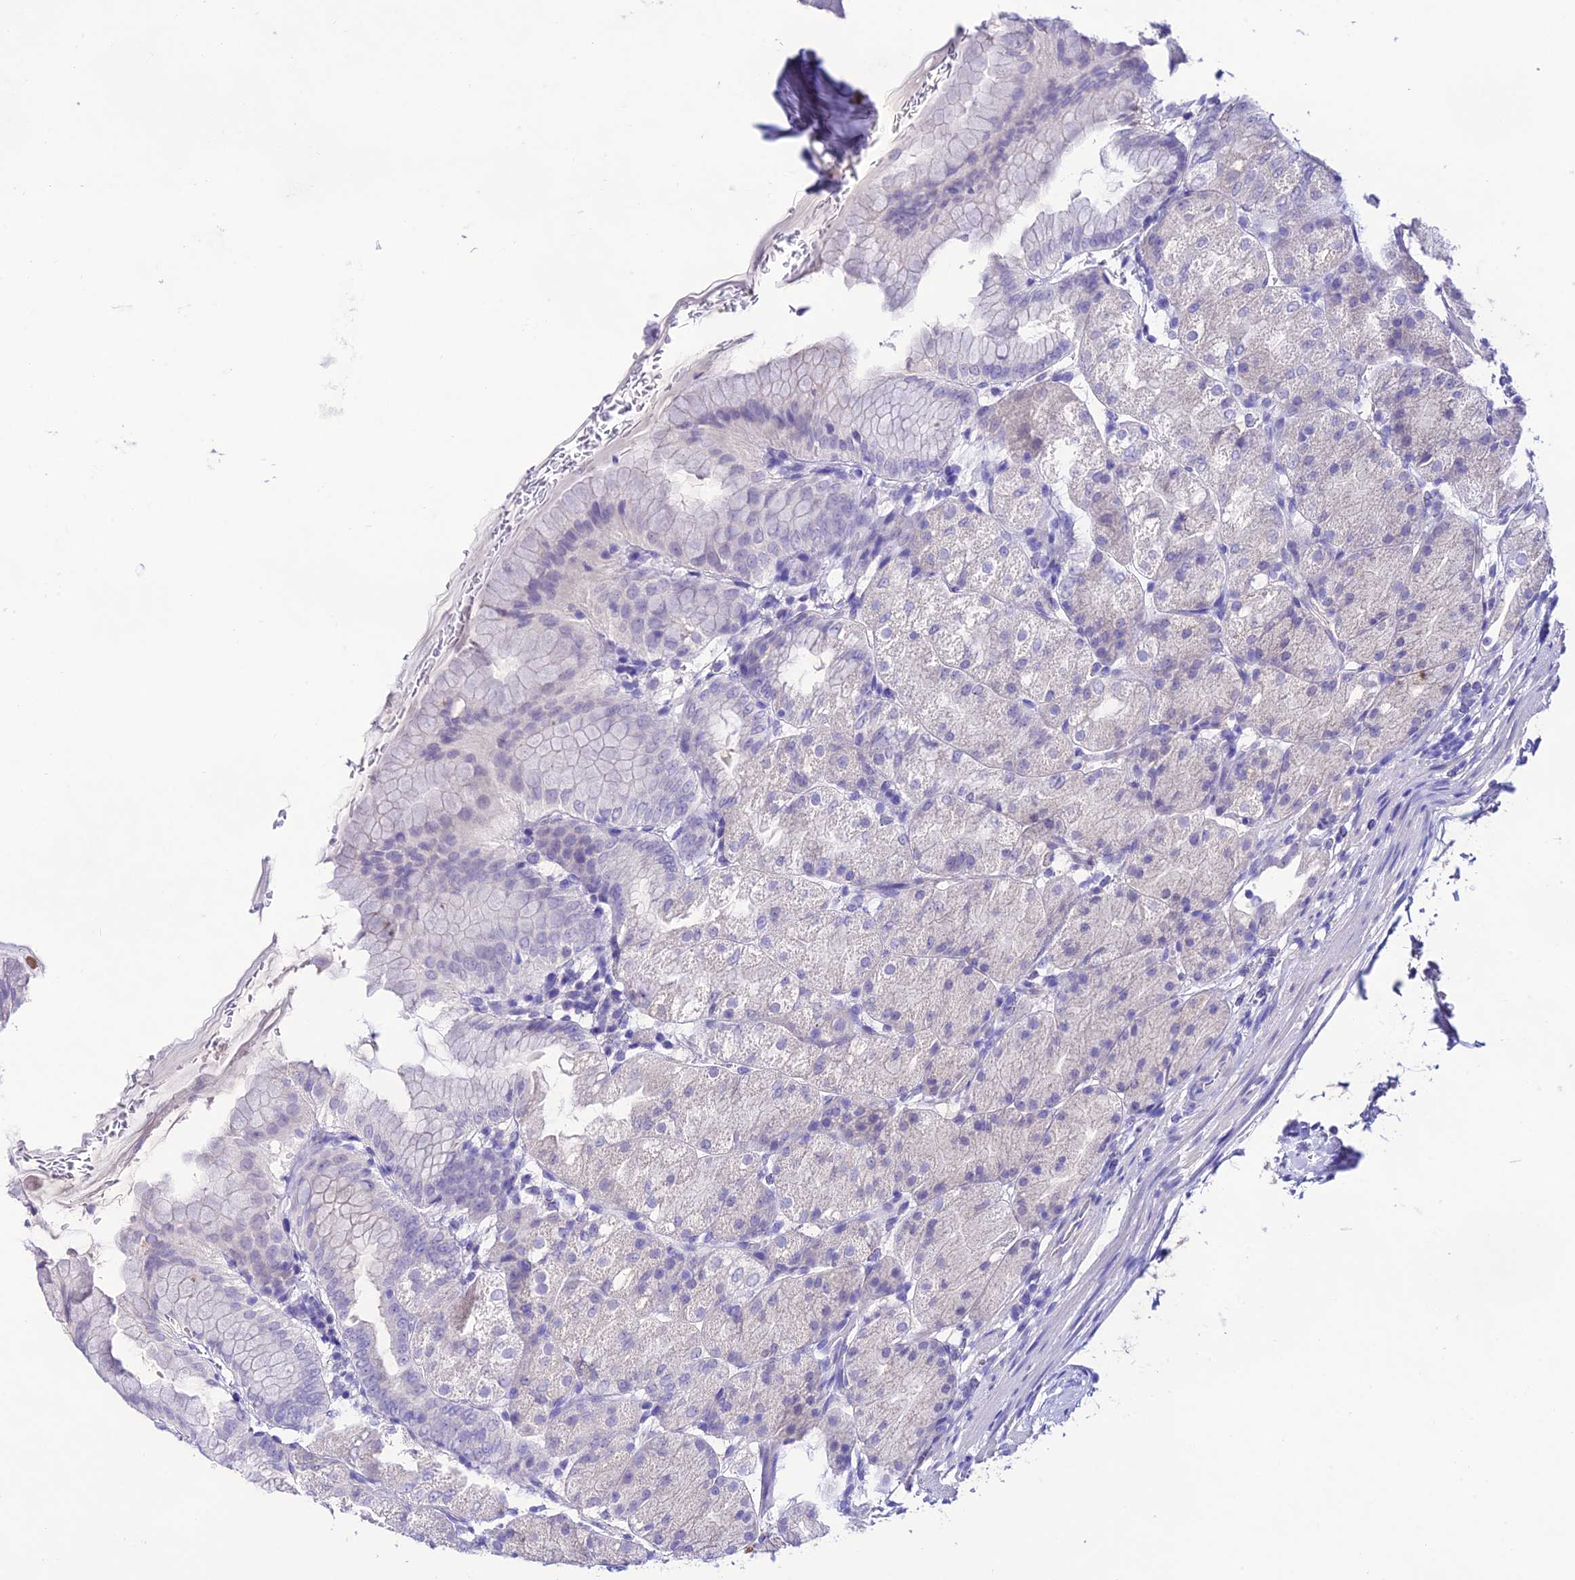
{"staining": {"intensity": "negative", "quantity": "none", "location": "none"}, "tissue": "stomach", "cell_type": "Glandular cells", "image_type": "normal", "snomed": [{"axis": "morphology", "description": "Normal tissue, NOS"}, {"axis": "topography", "description": "Stomach, upper"}, {"axis": "topography", "description": "Stomach, lower"}], "caption": "DAB immunohistochemical staining of normal human stomach reveals no significant expression in glandular cells. (IHC, brightfield microscopy, high magnification).", "gene": "NLRP6", "patient": {"sex": "male", "age": 62}}